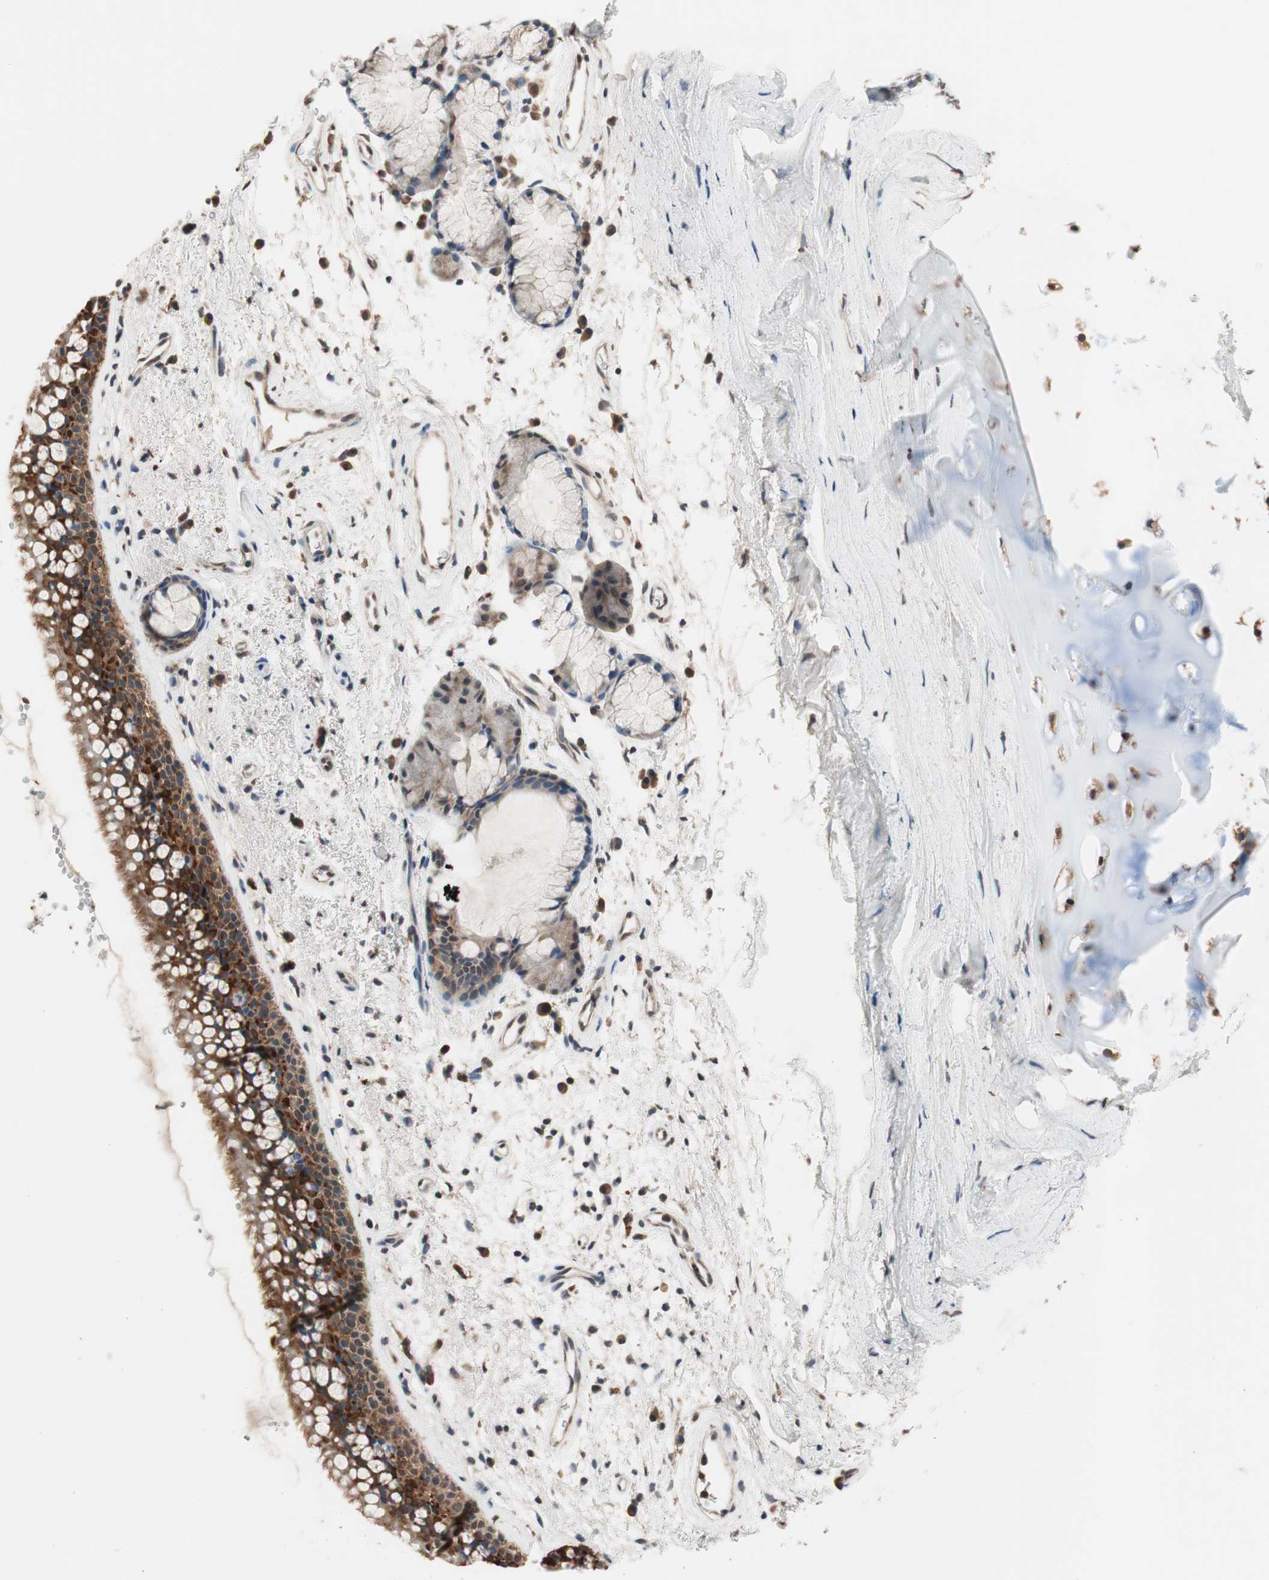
{"staining": {"intensity": "moderate", "quantity": ">75%", "location": "cytoplasmic/membranous"}, "tissue": "bronchus", "cell_type": "Respiratory epithelial cells", "image_type": "normal", "snomed": [{"axis": "morphology", "description": "Normal tissue, NOS"}, {"axis": "topography", "description": "Bronchus"}], "caption": "High-power microscopy captured an immunohistochemistry (IHC) photomicrograph of normal bronchus, revealing moderate cytoplasmic/membranous staining in about >75% of respiratory epithelial cells.", "gene": "GCLC", "patient": {"sex": "female", "age": 54}}